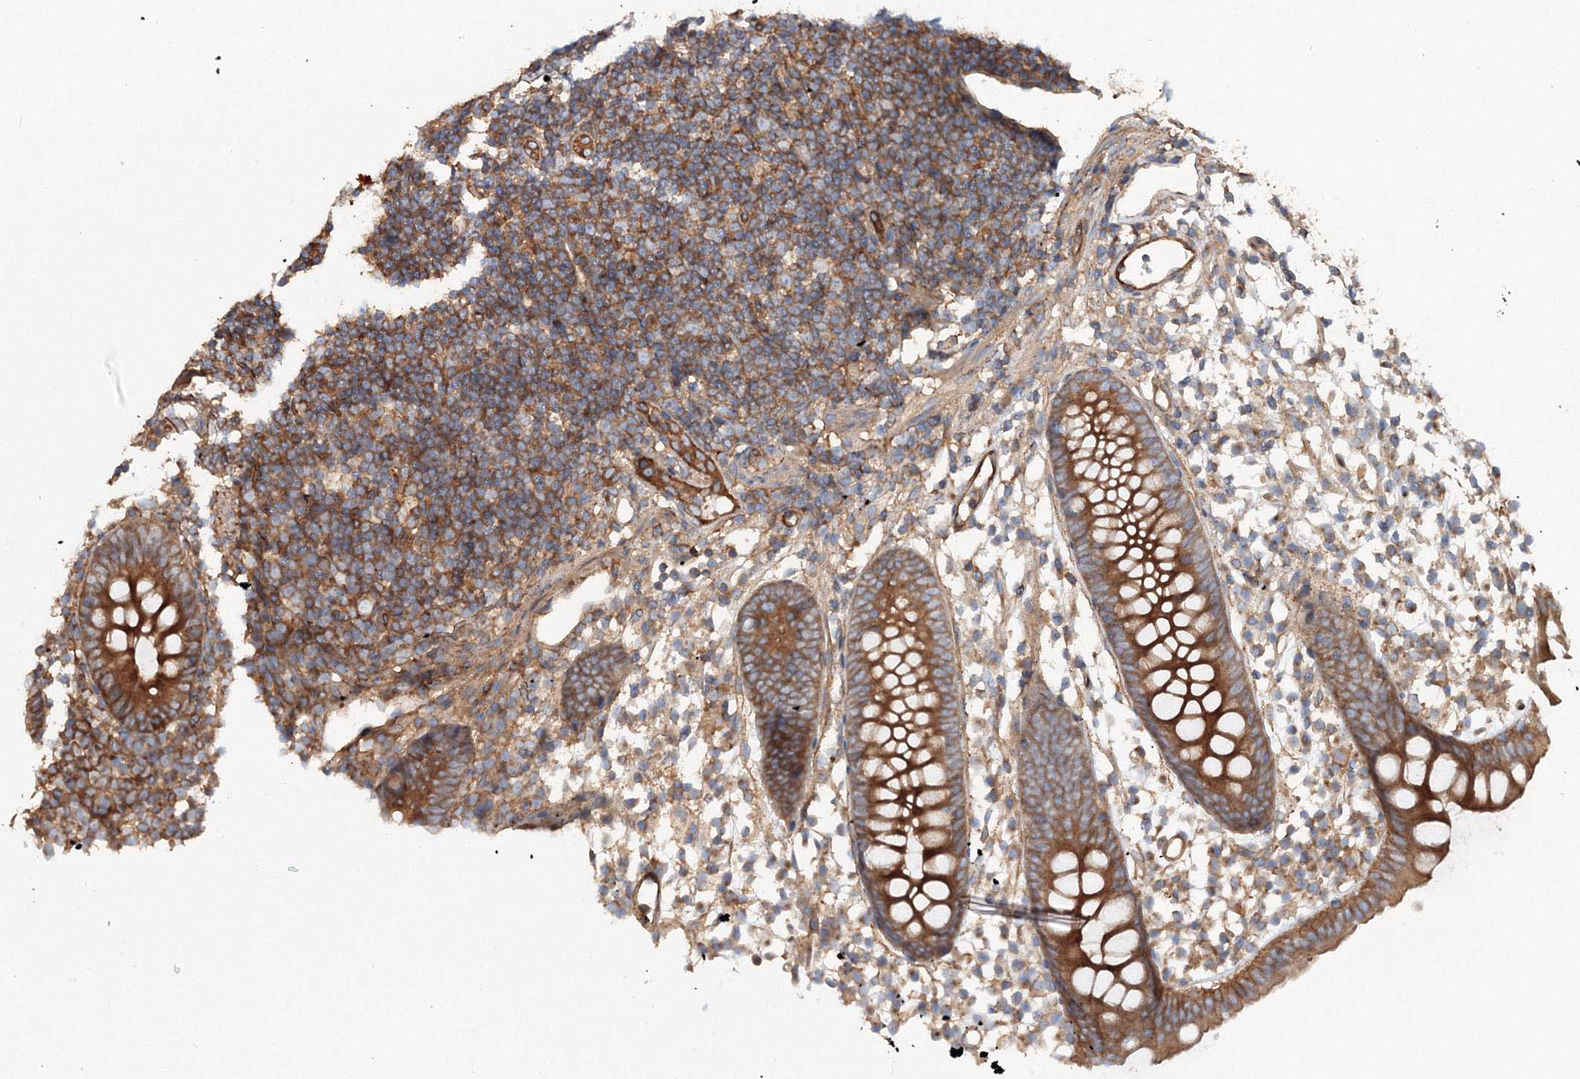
{"staining": {"intensity": "moderate", "quantity": ">75%", "location": "cytoplasmic/membranous"}, "tissue": "appendix", "cell_type": "Glandular cells", "image_type": "normal", "snomed": [{"axis": "morphology", "description": "Normal tissue, NOS"}, {"axis": "topography", "description": "Appendix"}], "caption": "Glandular cells reveal moderate cytoplasmic/membranous staining in approximately >75% of cells in unremarkable appendix.", "gene": "EXOC1", "patient": {"sex": "female", "age": 20}}